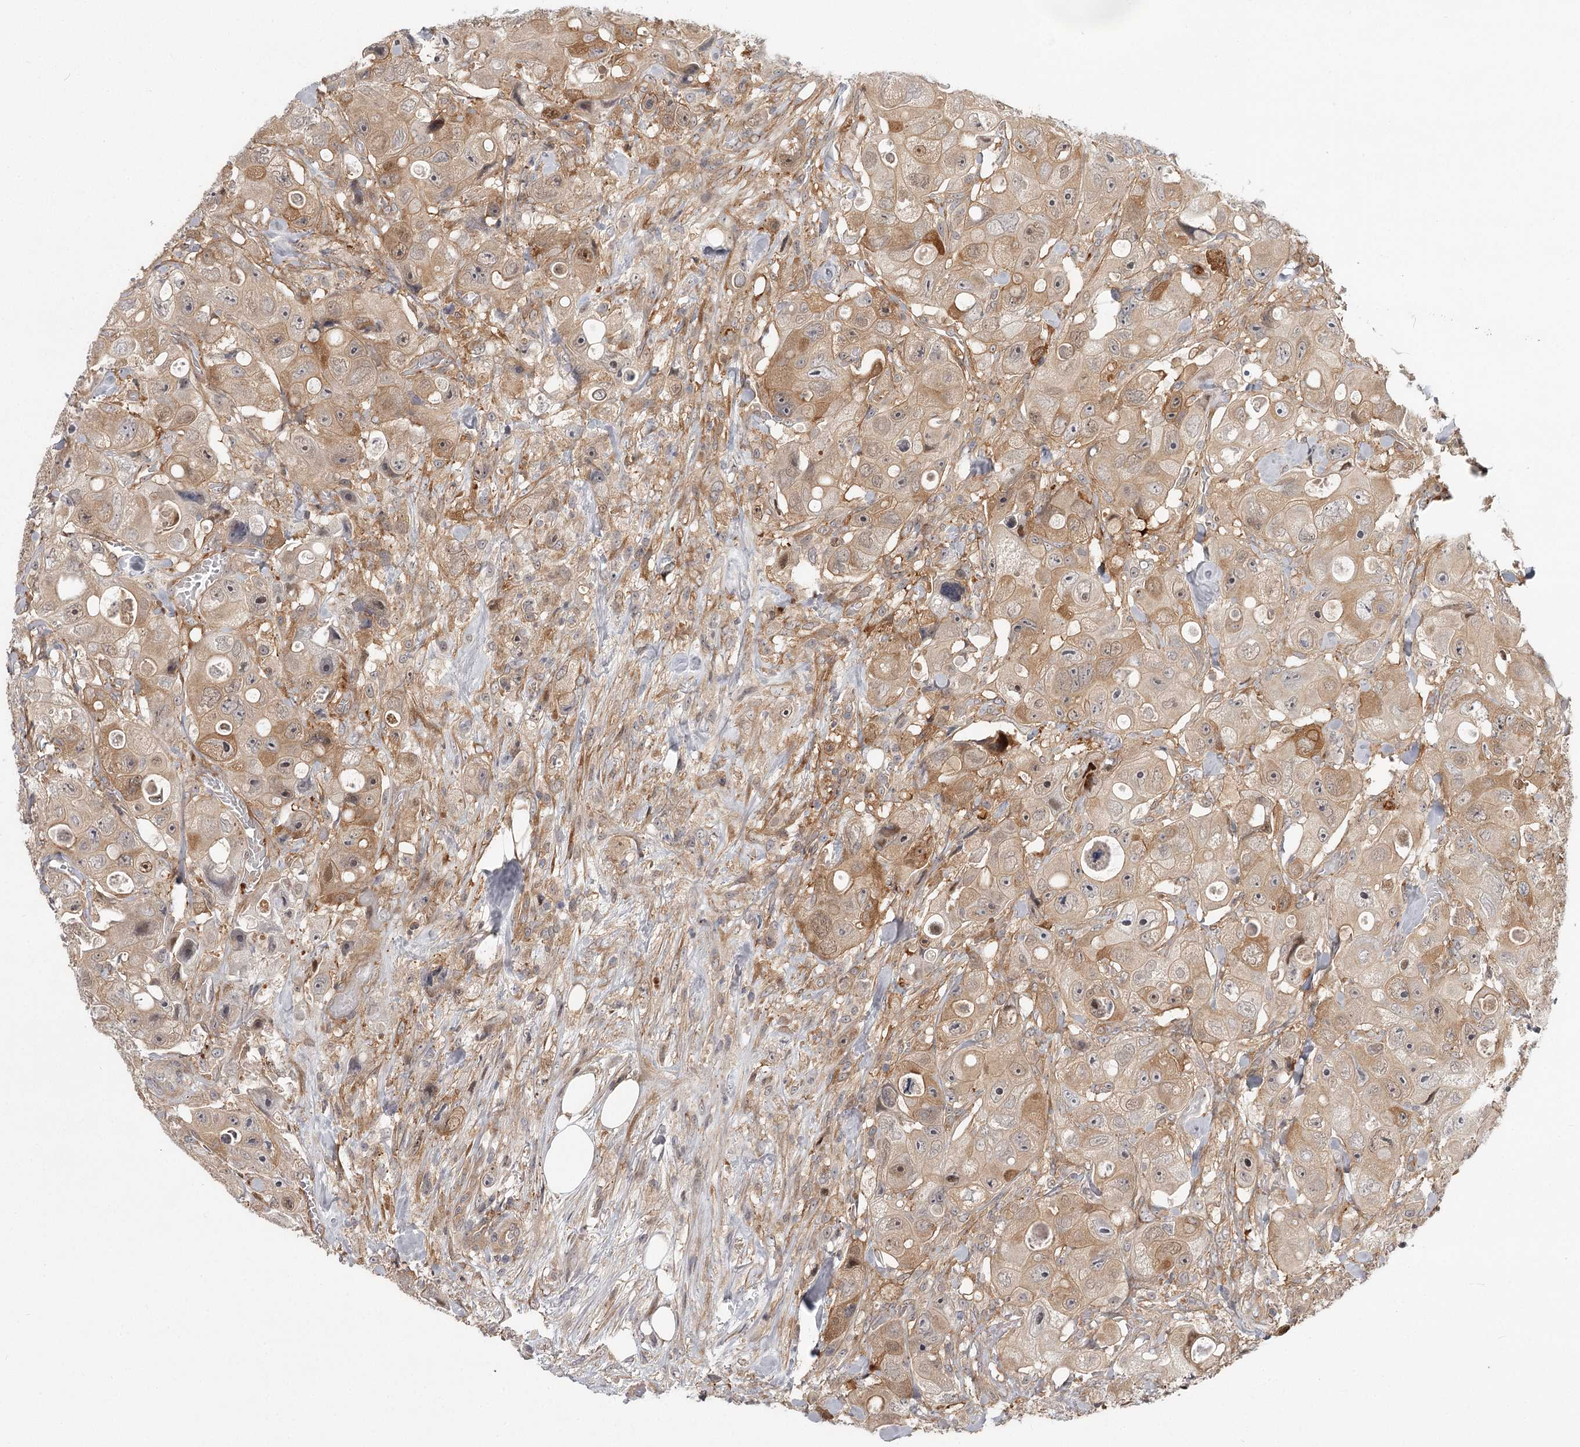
{"staining": {"intensity": "moderate", "quantity": "25%-75%", "location": "cytoplasmic/membranous"}, "tissue": "colorectal cancer", "cell_type": "Tumor cells", "image_type": "cancer", "snomed": [{"axis": "morphology", "description": "Adenocarcinoma, NOS"}, {"axis": "topography", "description": "Colon"}], "caption": "Protein staining of colorectal cancer tissue reveals moderate cytoplasmic/membranous staining in approximately 25%-75% of tumor cells. The staining was performed using DAB to visualize the protein expression in brown, while the nuclei were stained in blue with hematoxylin (Magnification: 20x).", "gene": "CCNG2", "patient": {"sex": "female", "age": 46}}